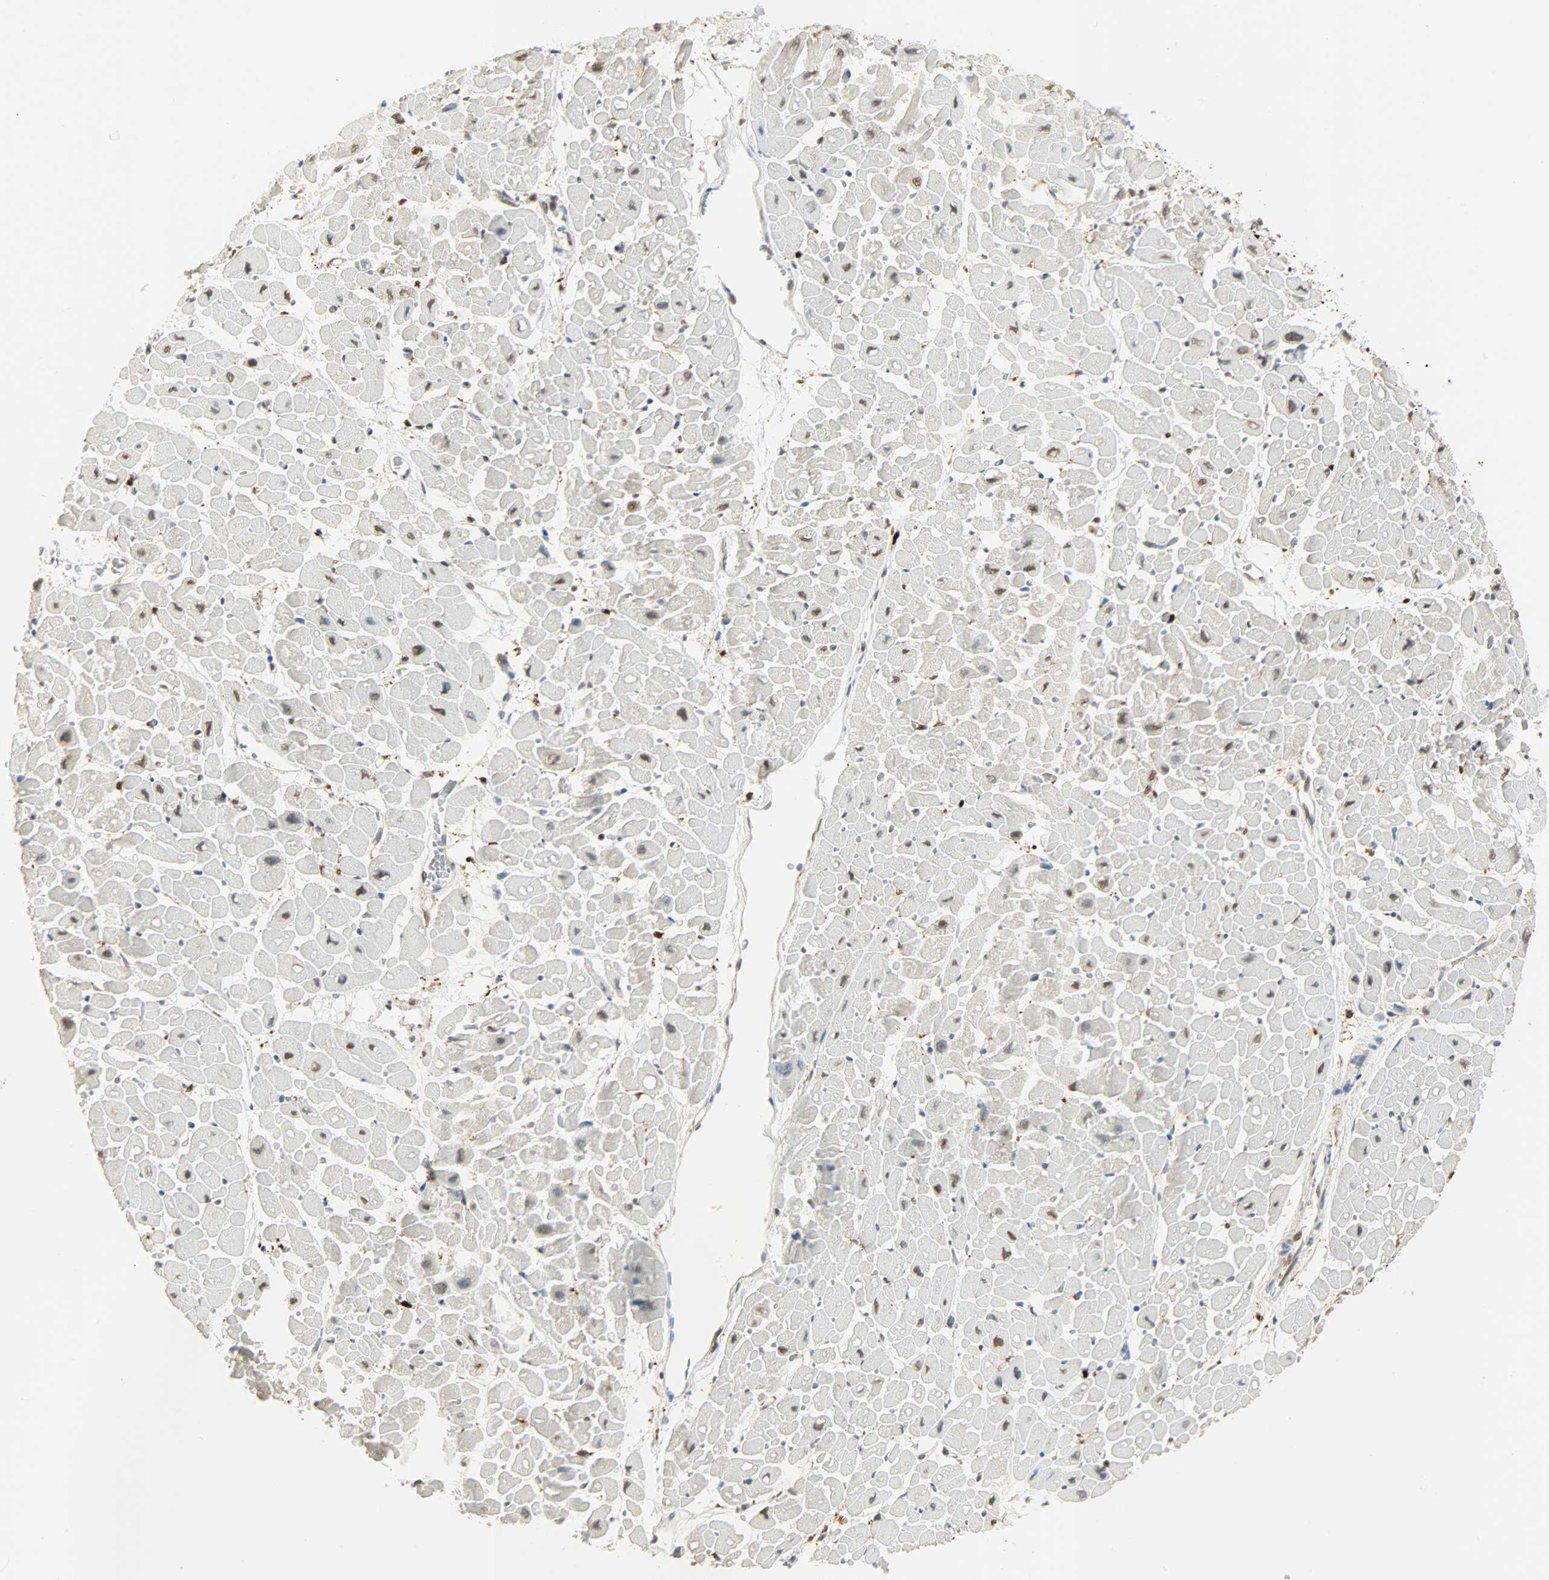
{"staining": {"intensity": "moderate", "quantity": ">75%", "location": "nuclear"}, "tissue": "heart muscle", "cell_type": "Cardiomyocytes", "image_type": "normal", "snomed": [{"axis": "morphology", "description": "Normal tissue, NOS"}, {"axis": "topography", "description": "Heart"}], "caption": "Immunohistochemistry photomicrograph of unremarkable human heart muscle stained for a protein (brown), which reveals medium levels of moderate nuclear expression in about >75% of cardiomyocytes.", "gene": "NGFR", "patient": {"sex": "male", "age": 45}}